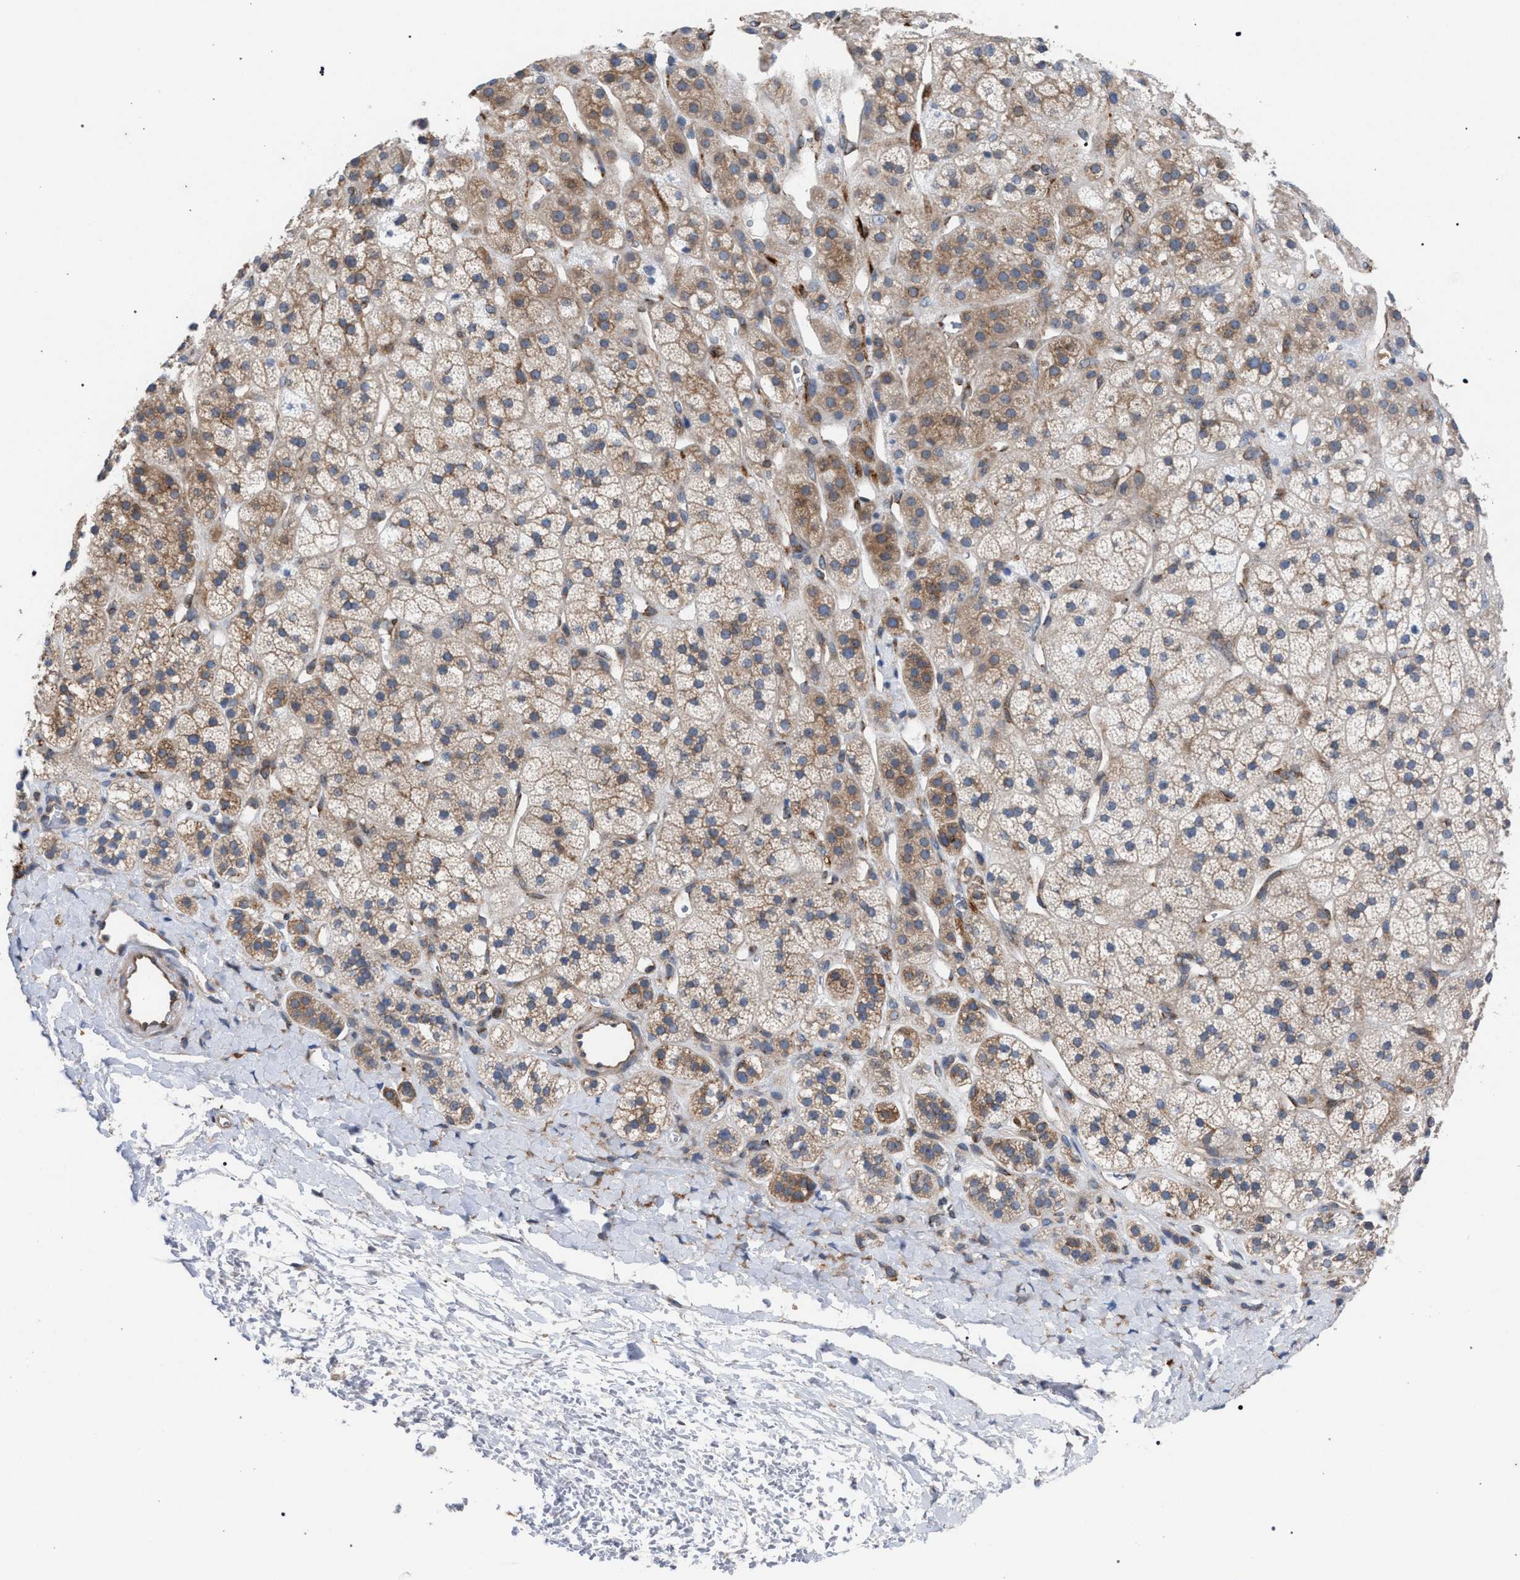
{"staining": {"intensity": "moderate", "quantity": ">75%", "location": "cytoplasmic/membranous"}, "tissue": "adrenal gland", "cell_type": "Glandular cells", "image_type": "normal", "snomed": [{"axis": "morphology", "description": "Normal tissue, NOS"}, {"axis": "topography", "description": "Adrenal gland"}], "caption": "IHC of benign human adrenal gland shows medium levels of moderate cytoplasmic/membranous staining in about >75% of glandular cells.", "gene": "CDR2L", "patient": {"sex": "male", "age": 56}}